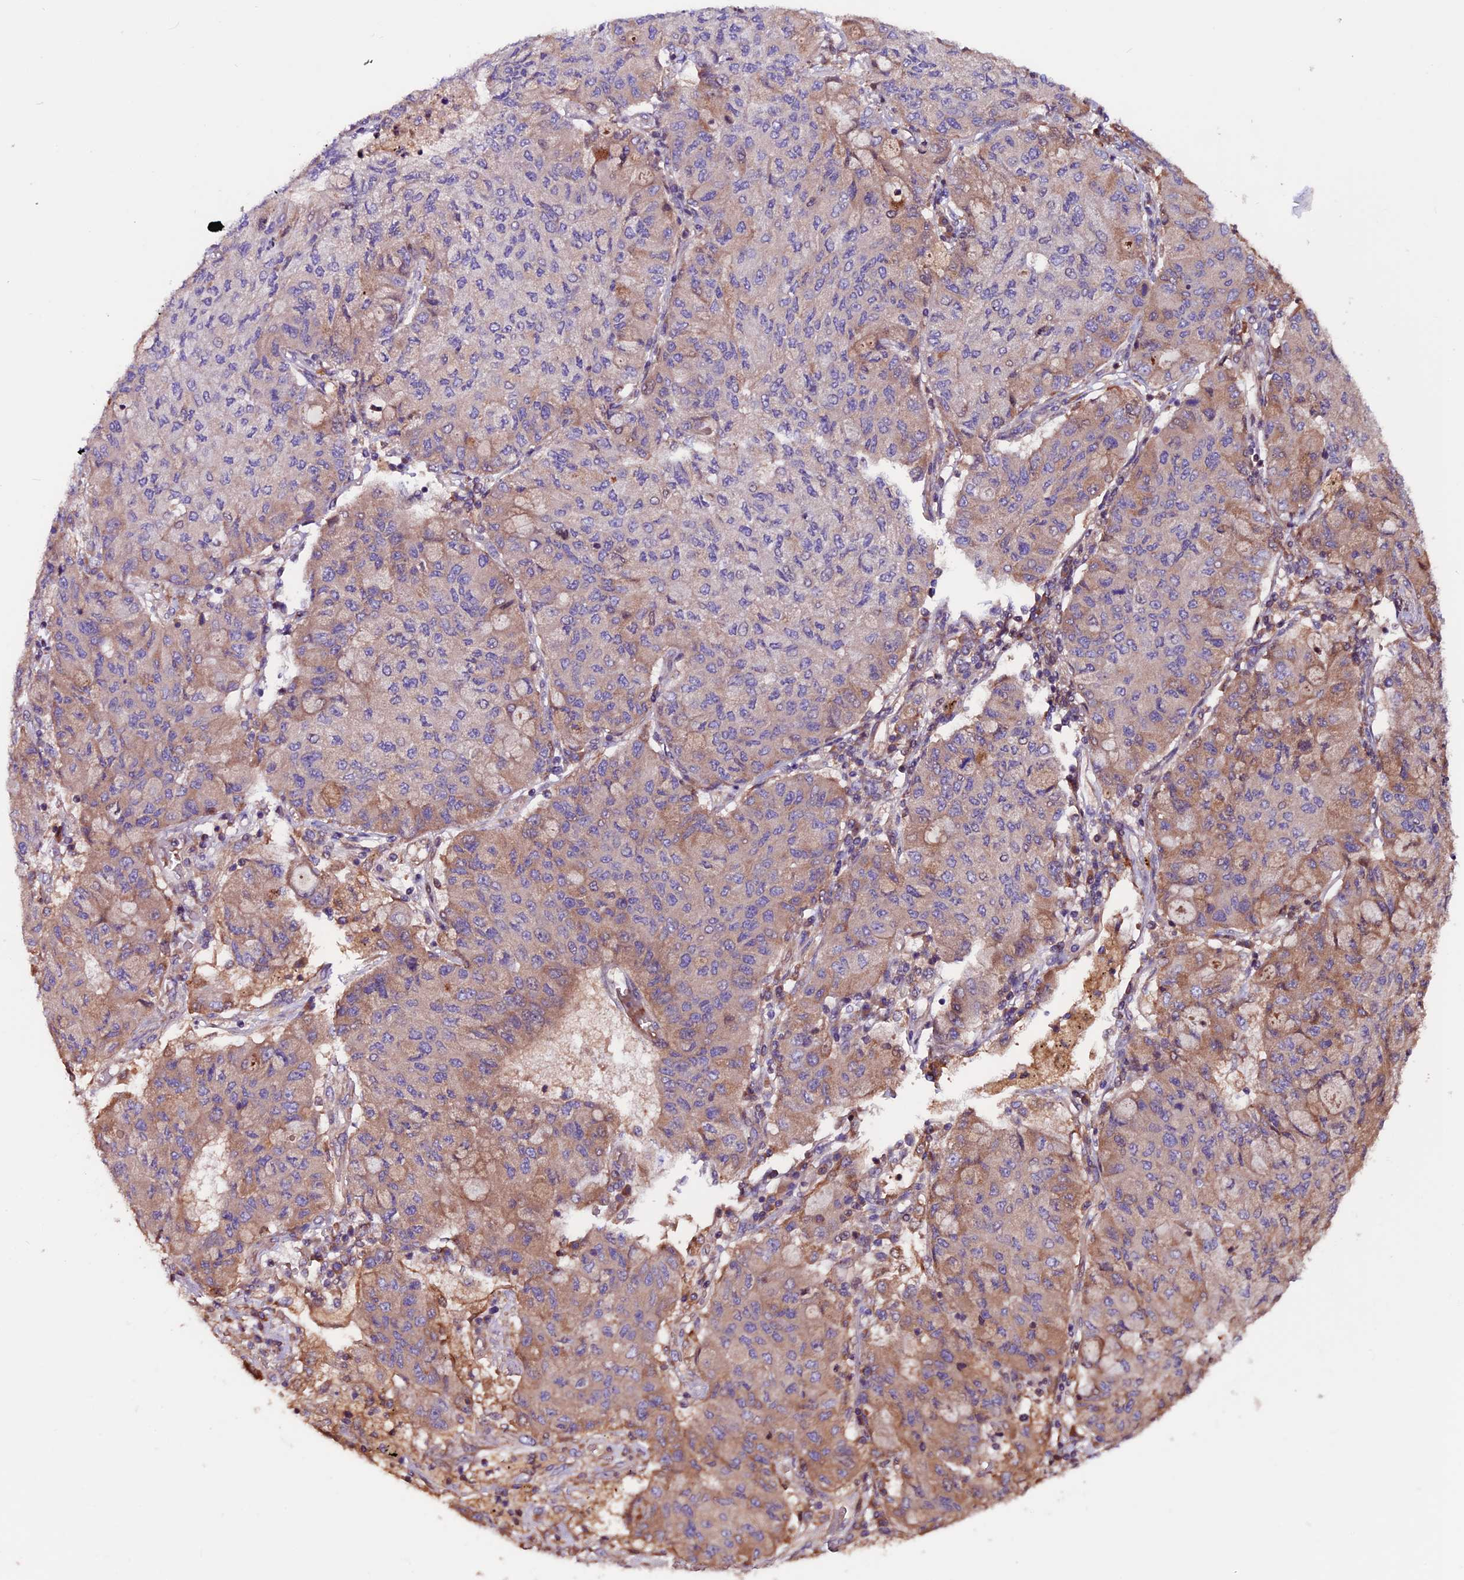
{"staining": {"intensity": "weak", "quantity": "25%-75%", "location": "cytoplasmic/membranous"}, "tissue": "lung cancer", "cell_type": "Tumor cells", "image_type": "cancer", "snomed": [{"axis": "morphology", "description": "Squamous cell carcinoma, NOS"}, {"axis": "topography", "description": "Lung"}], "caption": "Immunohistochemical staining of squamous cell carcinoma (lung) shows low levels of weak cytoplasmic/membranous protein staining in about 25%-75% of tumor cells.", "gene": "ZNF598", "patient": {"sex": "male", "age": 74}}